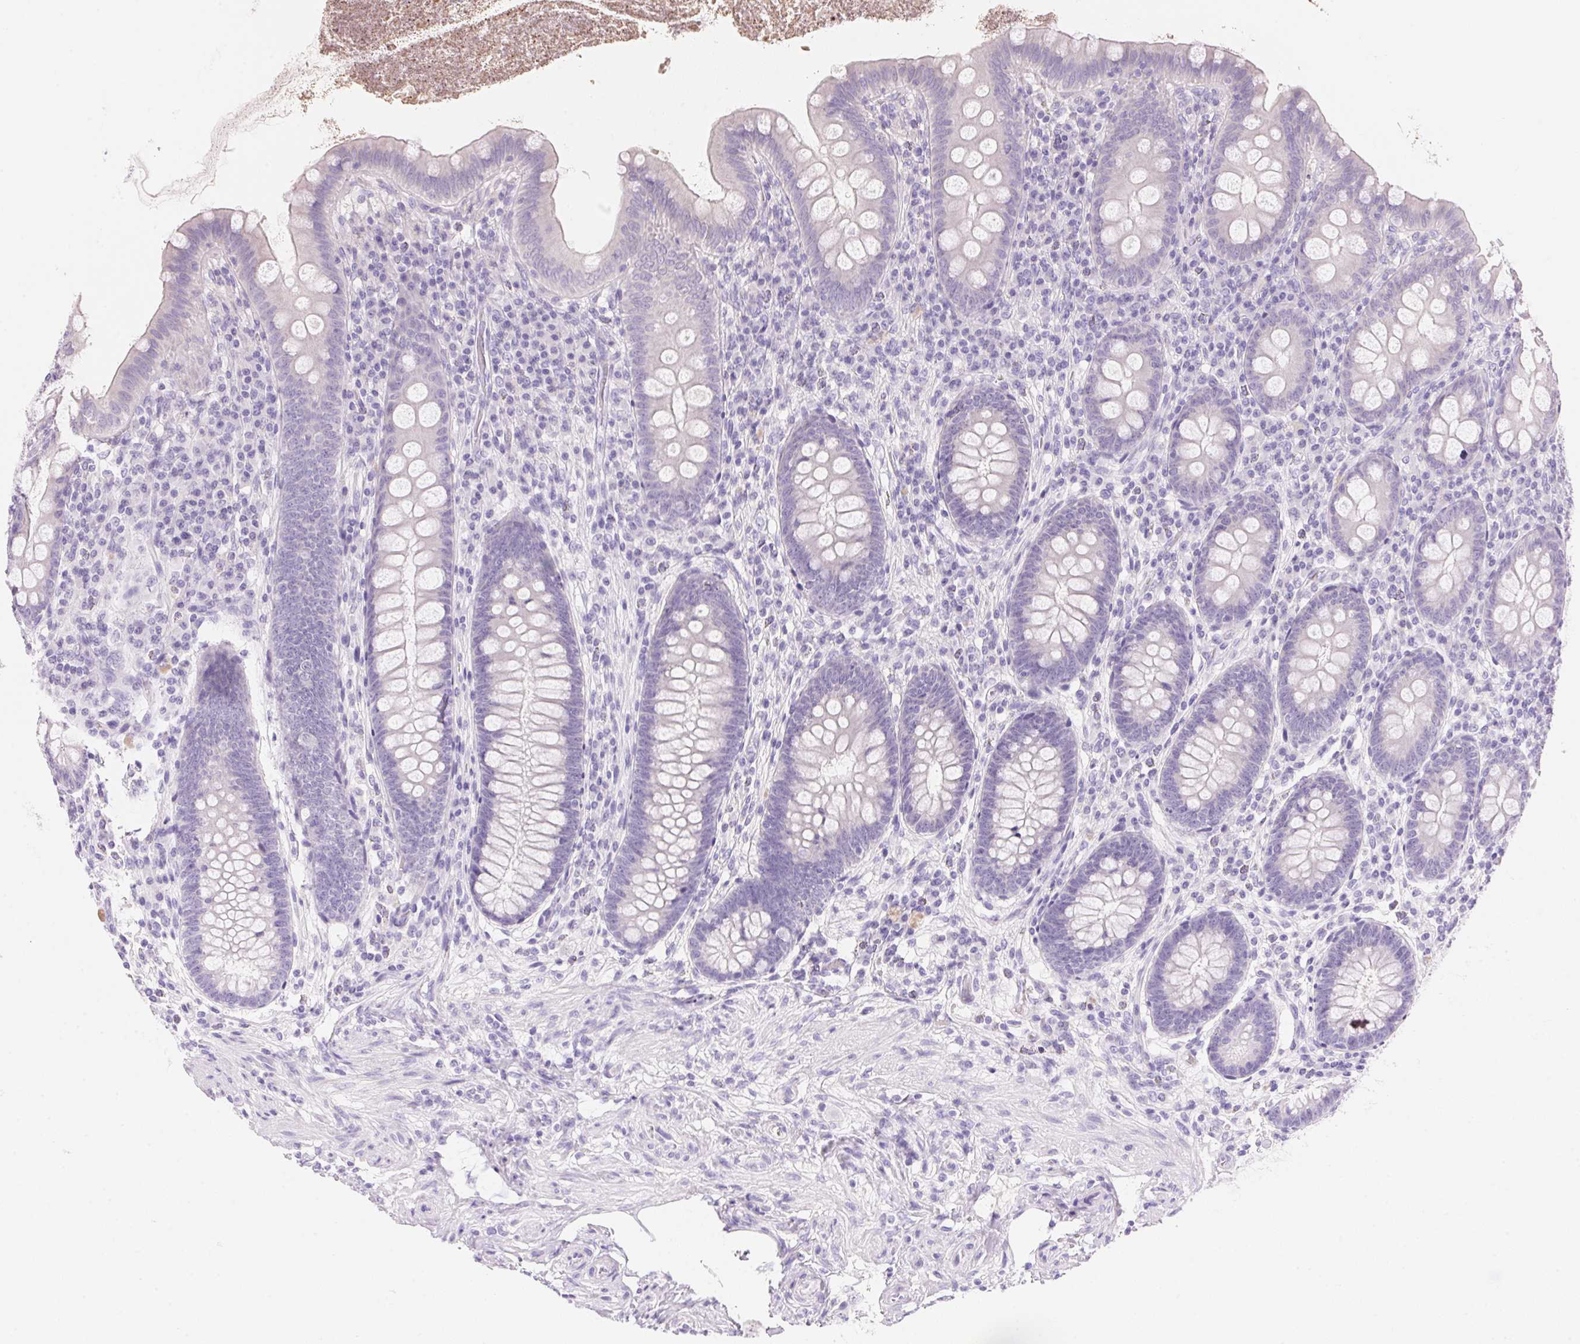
{"staining": {"intensity": "negative", "quantity": "none", "location": "none"}, "tissue": "appendix", "cell_type": "Glandular cells", "image_type": "normal", "snomed": [{"axis": "morphology", "description": "Normal tissue, NOS"}, {"axis": "topography", "description": "Appendix"}], "caption": "A histopathology image of human appendix is negative for staining in glandular cells.", "gene": "DHCR24", "patient": {"sex": "male", "age": 71}}